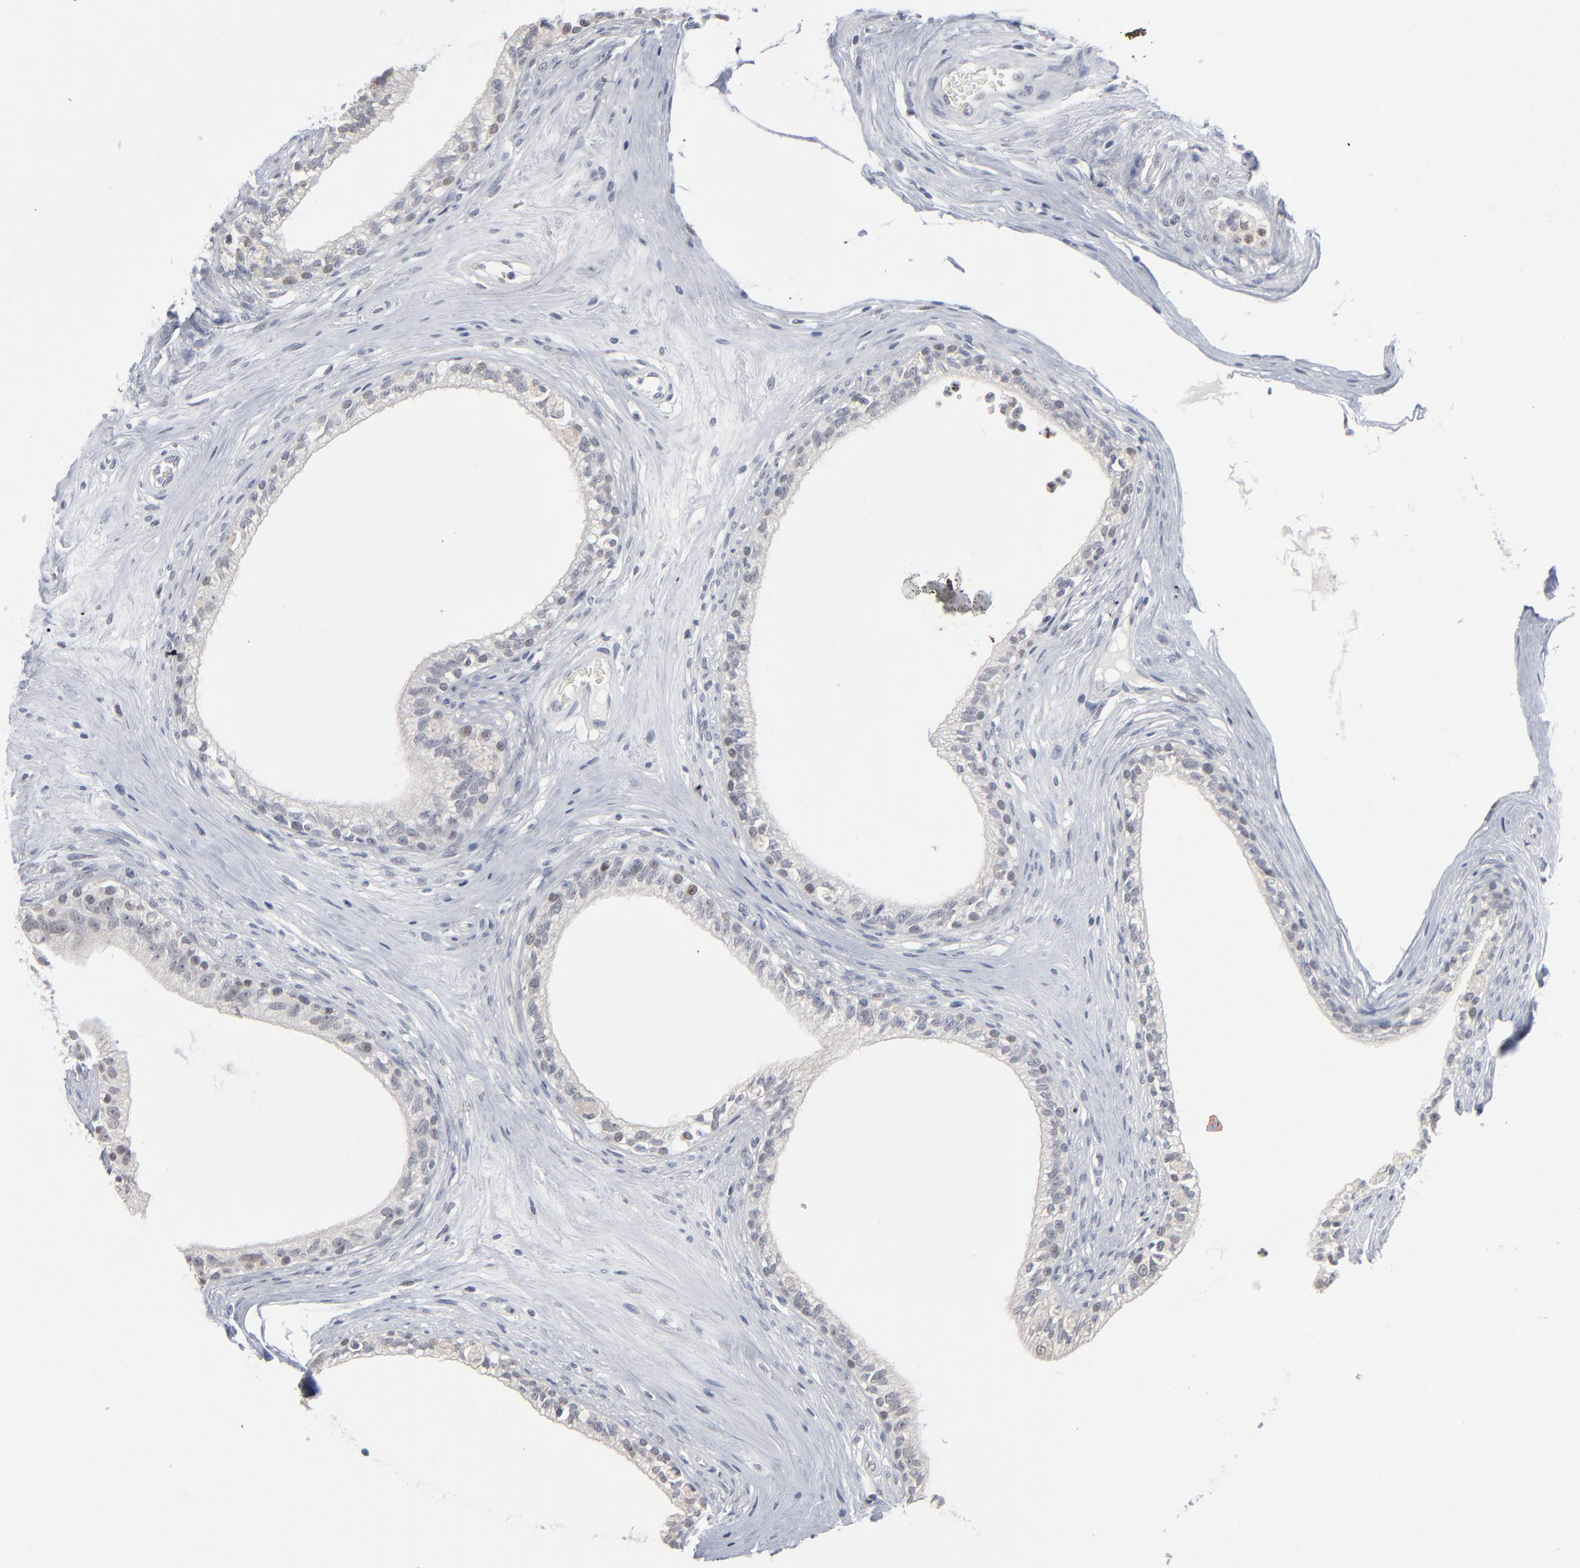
{"staining": {"intensity": "negative", "quantity": "none", "location": "none"}, "tissue": "epididymis", "cell_type": "Glandular cells", "image_type": "normal", "snomed": [{"axis": "morphology", "description": "Normal tissue, NOS"}, {"axis": "morphology", "description": "Inflammation, NOS"}, {"axis": "topography", "description": "Epididymis"}], "caption": "Immunohistochemistry (IHC) of unremarkable epididymis exhibits no staining in glandular cells. (Stains: DAB (3,3'-diaminobenzidine) IHC with hematoxylin counter stain, Microscopy: brightfield microscopy at high magnification).", "gene": "FOXN2", "patient": {"sex": "male", "age": 84}}